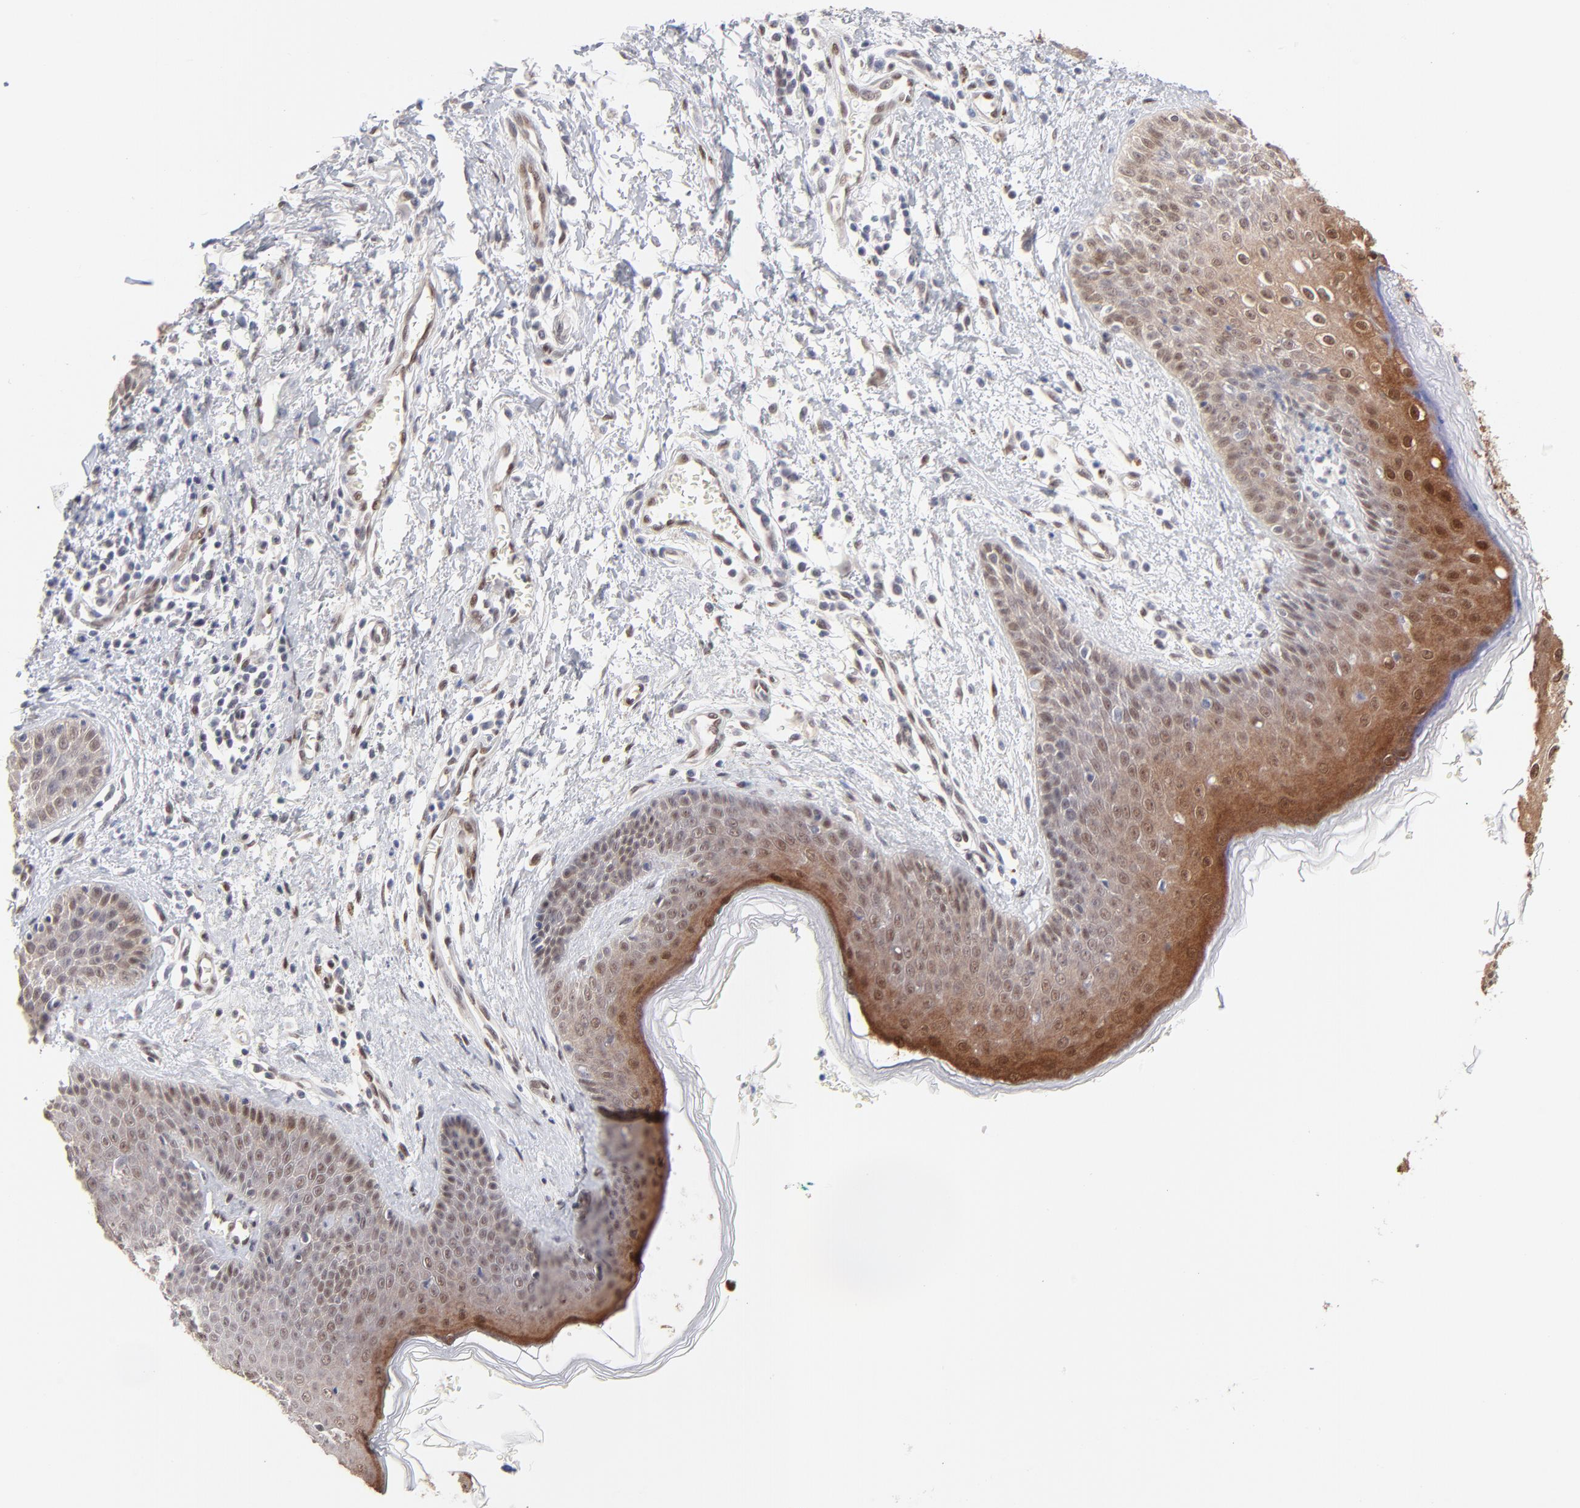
{"staining": {"intensity": "weak", "quantity": ">75%", "location": "nuclear"}, "tissue": "skin cancer", "cell_type": "Tumor cells", "image_type": "cancer", "snomed": [{"axis": "morphology", "description": "Basal cell carcinoma"}, {"axis": "topography", "description": "Skin"}], "caption": "Tumor cells display low levels of weak nuclear staining in about >75% of cells in skin cancer.", "gene": "STAT3", "patient": {"sex": "female", "age": 64}}